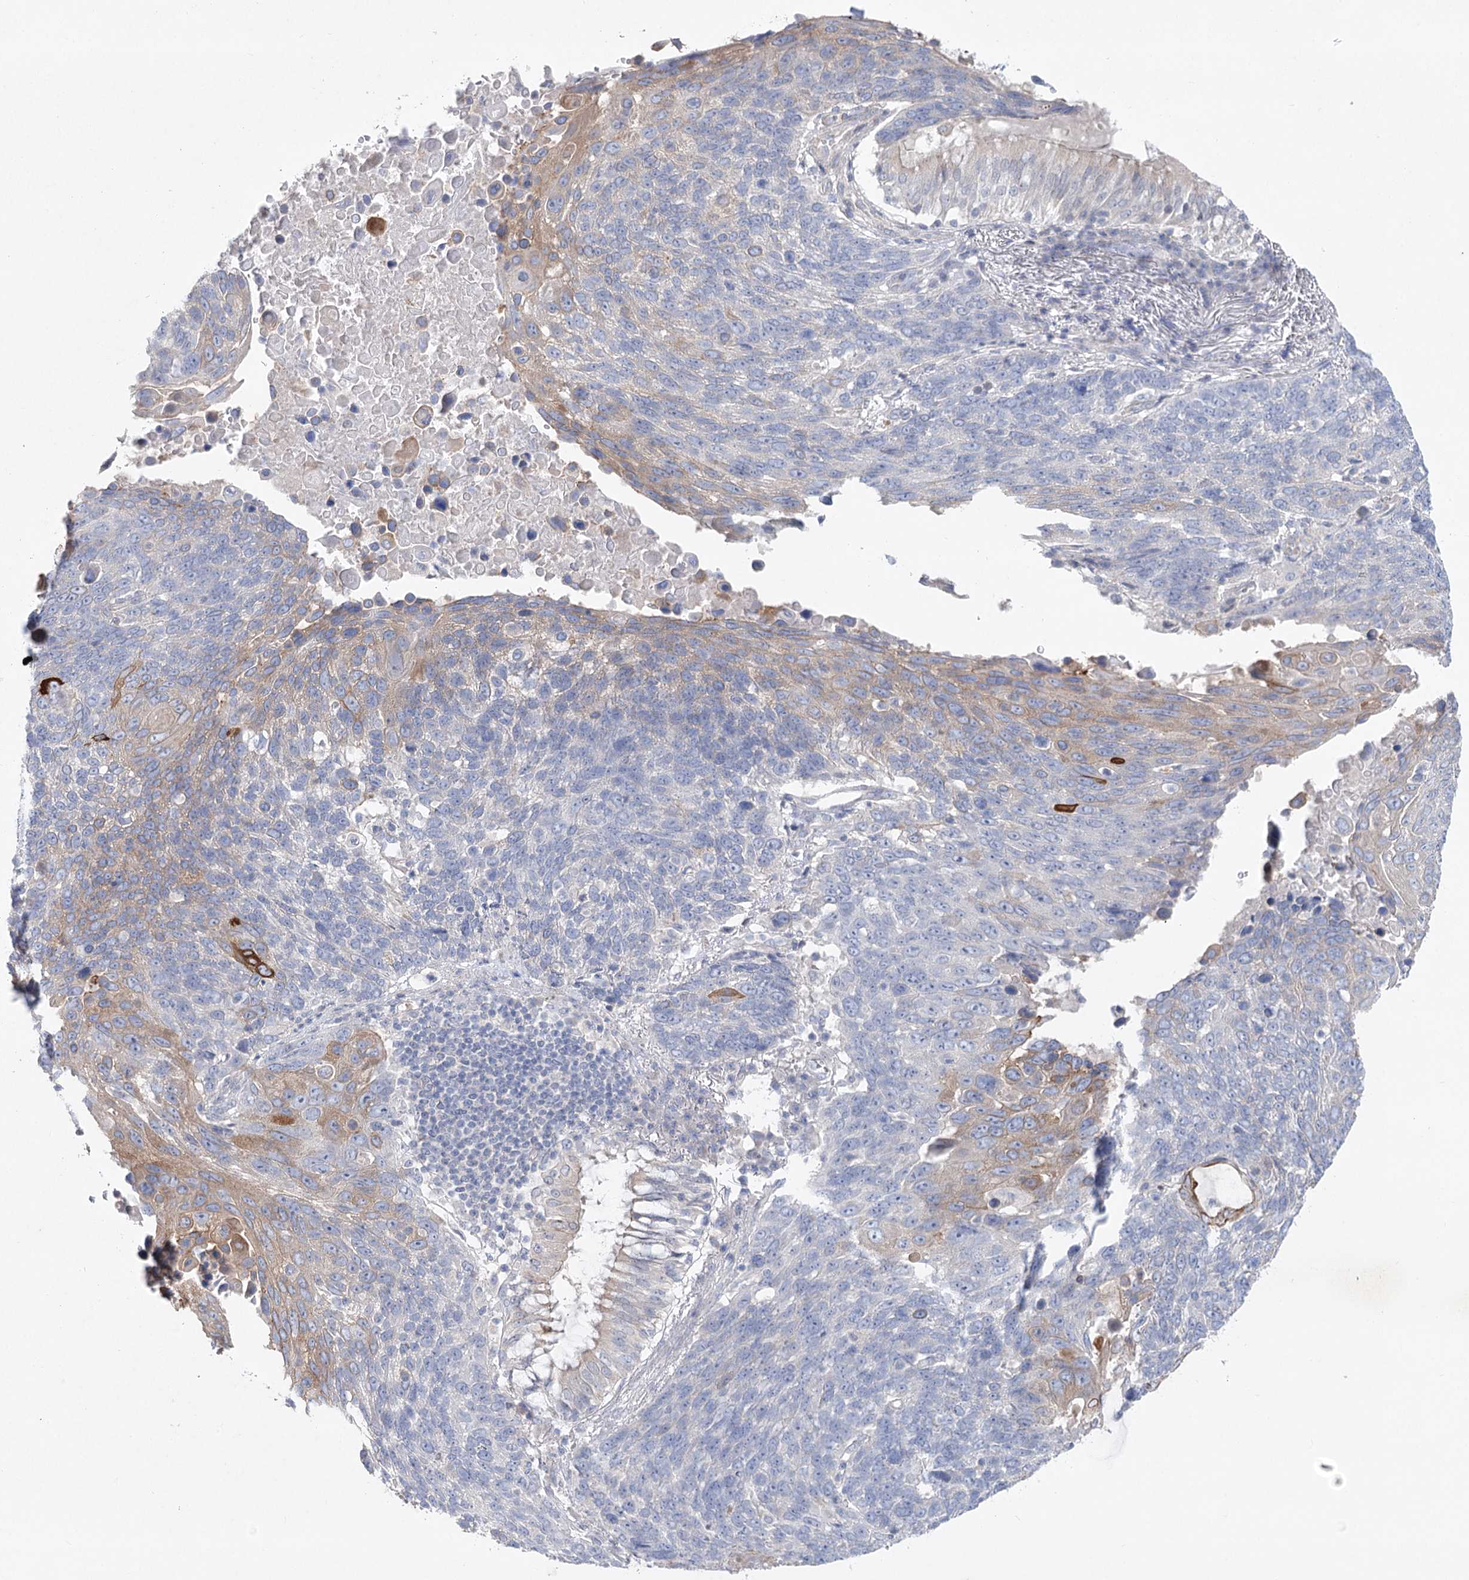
{"staining": {"intensity": "weak", "quantity": "<25%", "location": "cytoplasmic/membranous"}, "tissue": "lung cancer", "cell_type": "Tumor cells", "image_type": "cancer", "snomed": [{"axis": "morphology", "description": "Squamous cell carcinoma, NOS"}, {"axis": "topography", "description": "Lung"}], "caption": "A micrograph of squamous cell carcinoma (lung) stained for a protein exhibits no brown staining in tumor cells.", "gene": "SCN11A", "patient": {"sex": "male", "age": 66}}